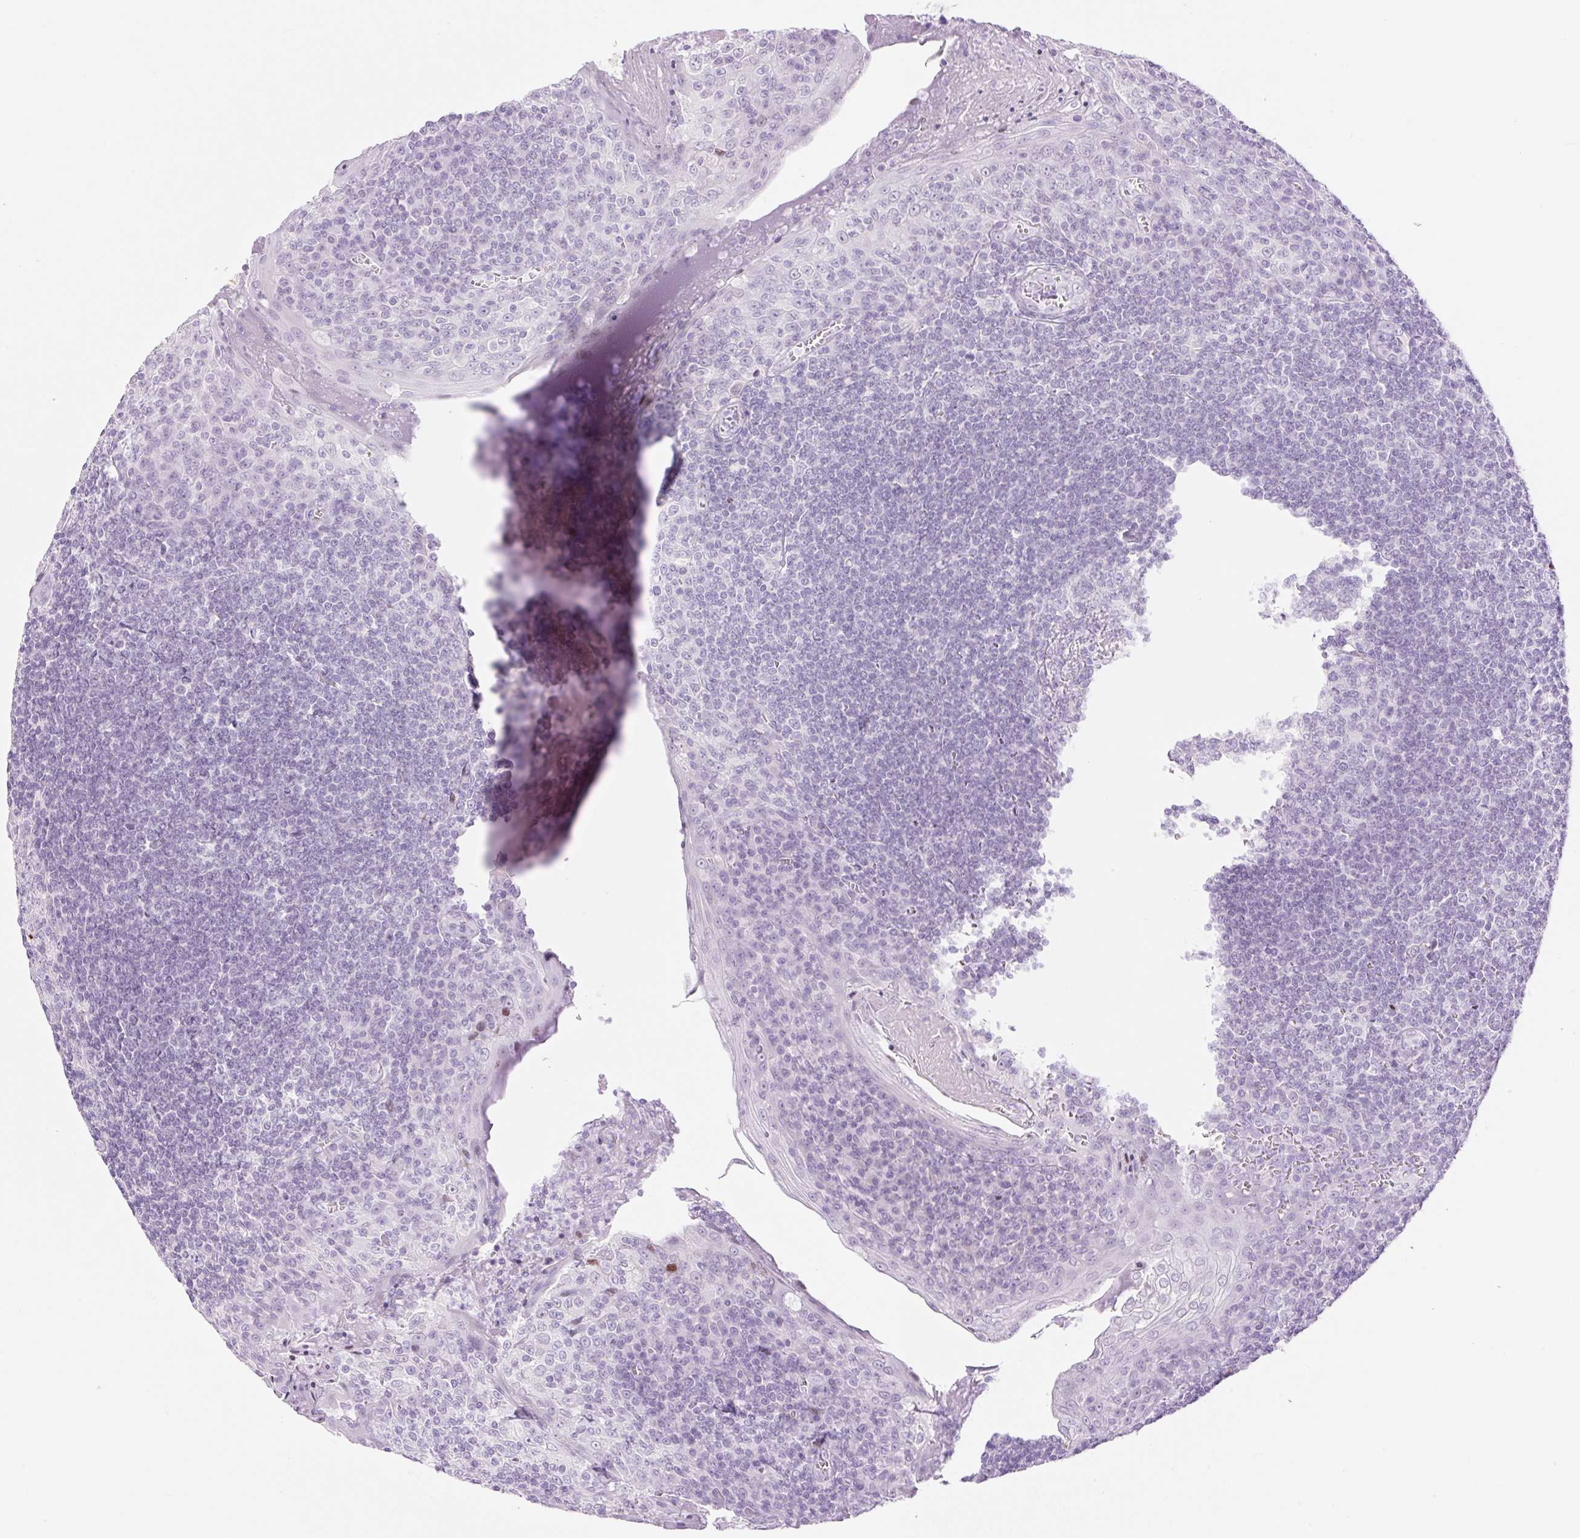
{"staining": {"intensity": "negative", "quantity": "none", "location": "none"}, "tissue": "tonsil", "cell_type": "Germinal center cells", "image_type": "normal", "snomed": [{"axis": "morphology", "description": "Normal tissue, NOS"}, {"axis": "topography", "description": "Tonsil"}], "caption": "IHC micrograph of benign tonsil: human tonsil stained with DAB demonstrates no significant protein expression in germinal center cells.", "gene": "SP140L", "patient": {"sex": "male", "age": 27}}